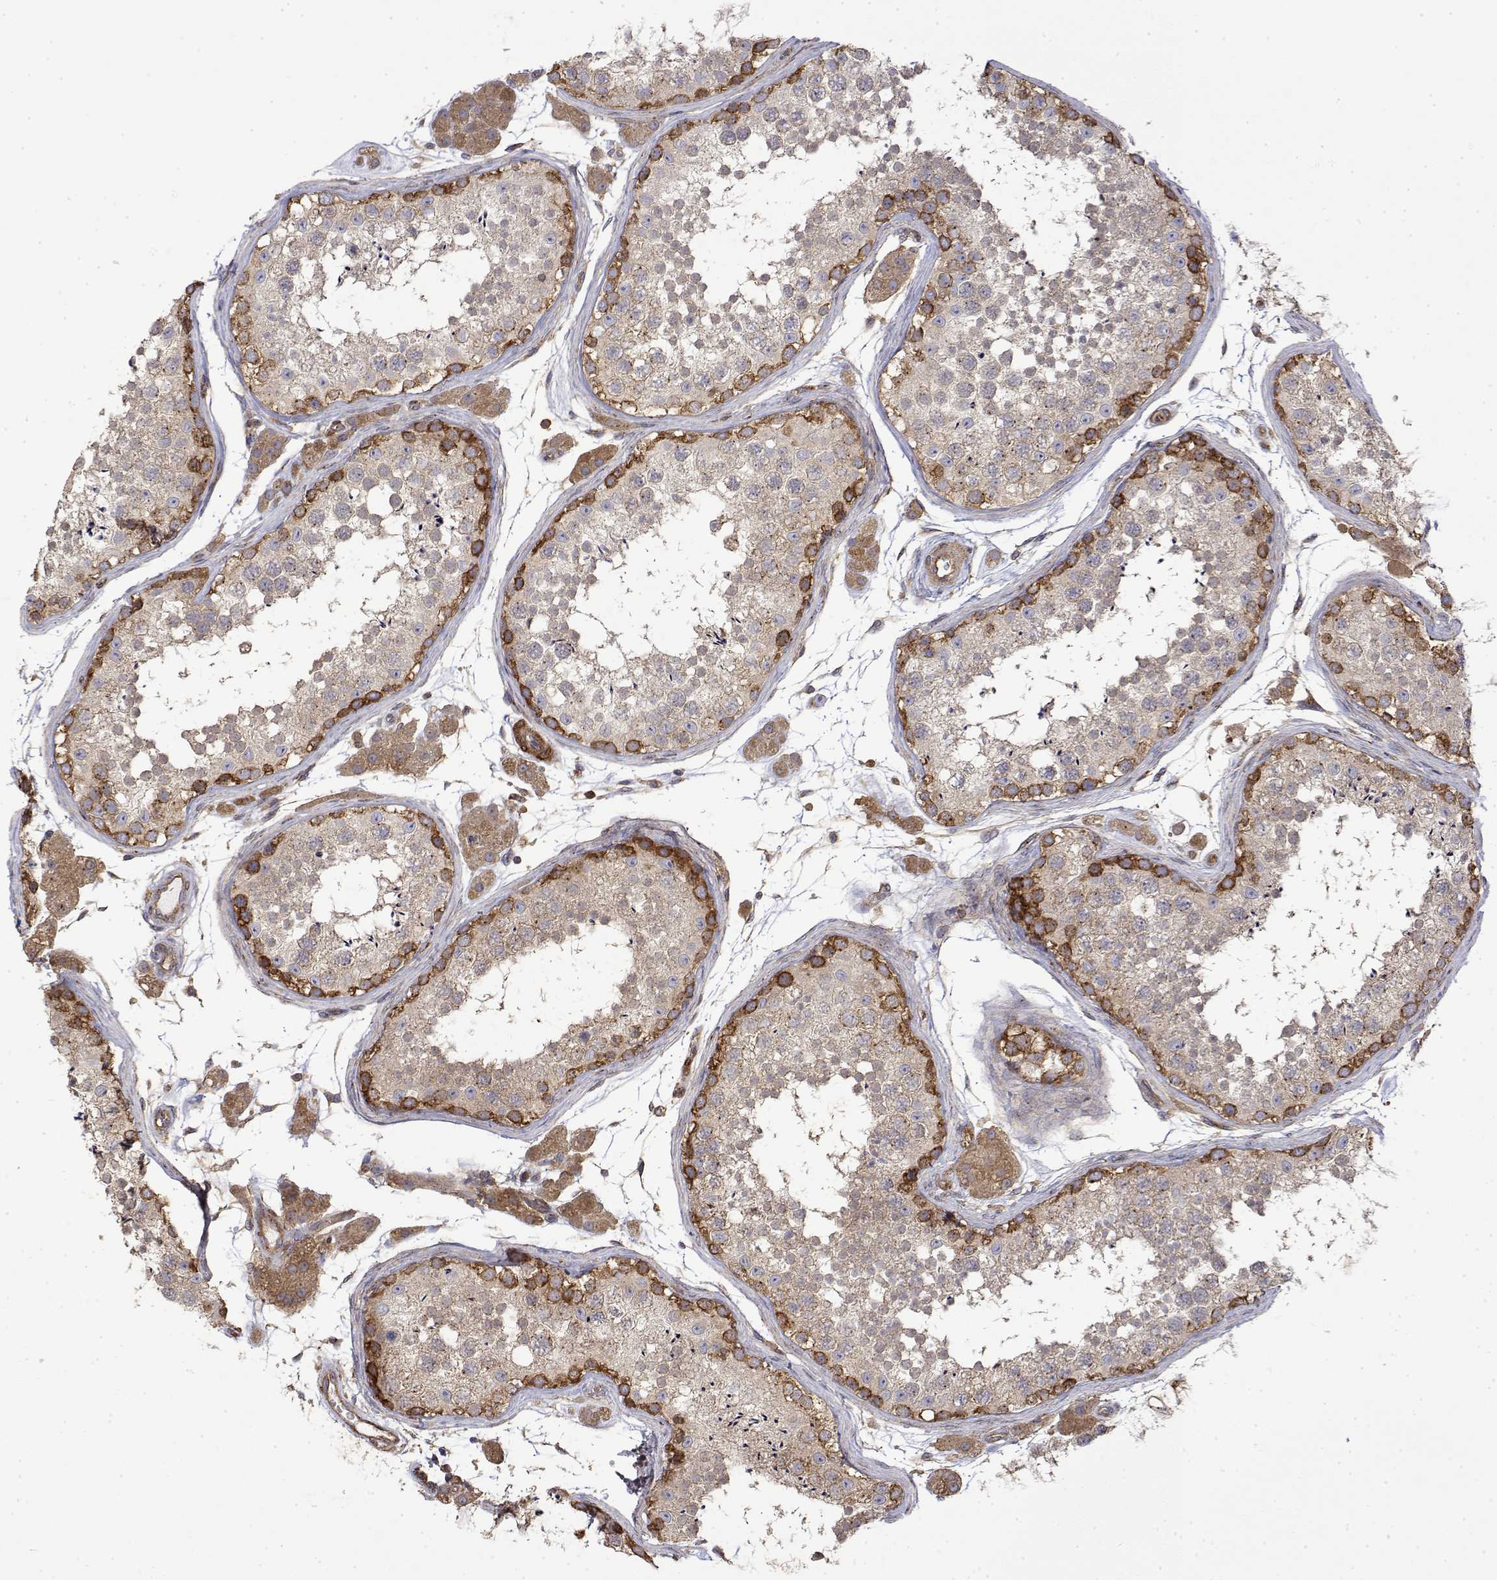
{"staining": {"intensity": "strong", "quantity": "<25%", "location": "cytoplasmic/membranous"}, "tissue": "testis", "cell_type": "Cells in seminiferous ducts", "image_type": "normal", "snomed": [{"axis": "morphology", "description": "Normal tissue, NOS"}, {"axis": "topography", "description": "Testis"}], "caption": "The micrograph reveals staining of normal testis, revealing strong cytoplasmic/membranous protein positivity (brown color) within cells in seminiferous ducts. The staining was performed using DAB to visualize the protein expression in brown, while the nuclei were stained in blue with hematoxylin (Magnification: 20x).", "gene": "PACSIN2", "patient": {"sex": "male", "age": 41}}